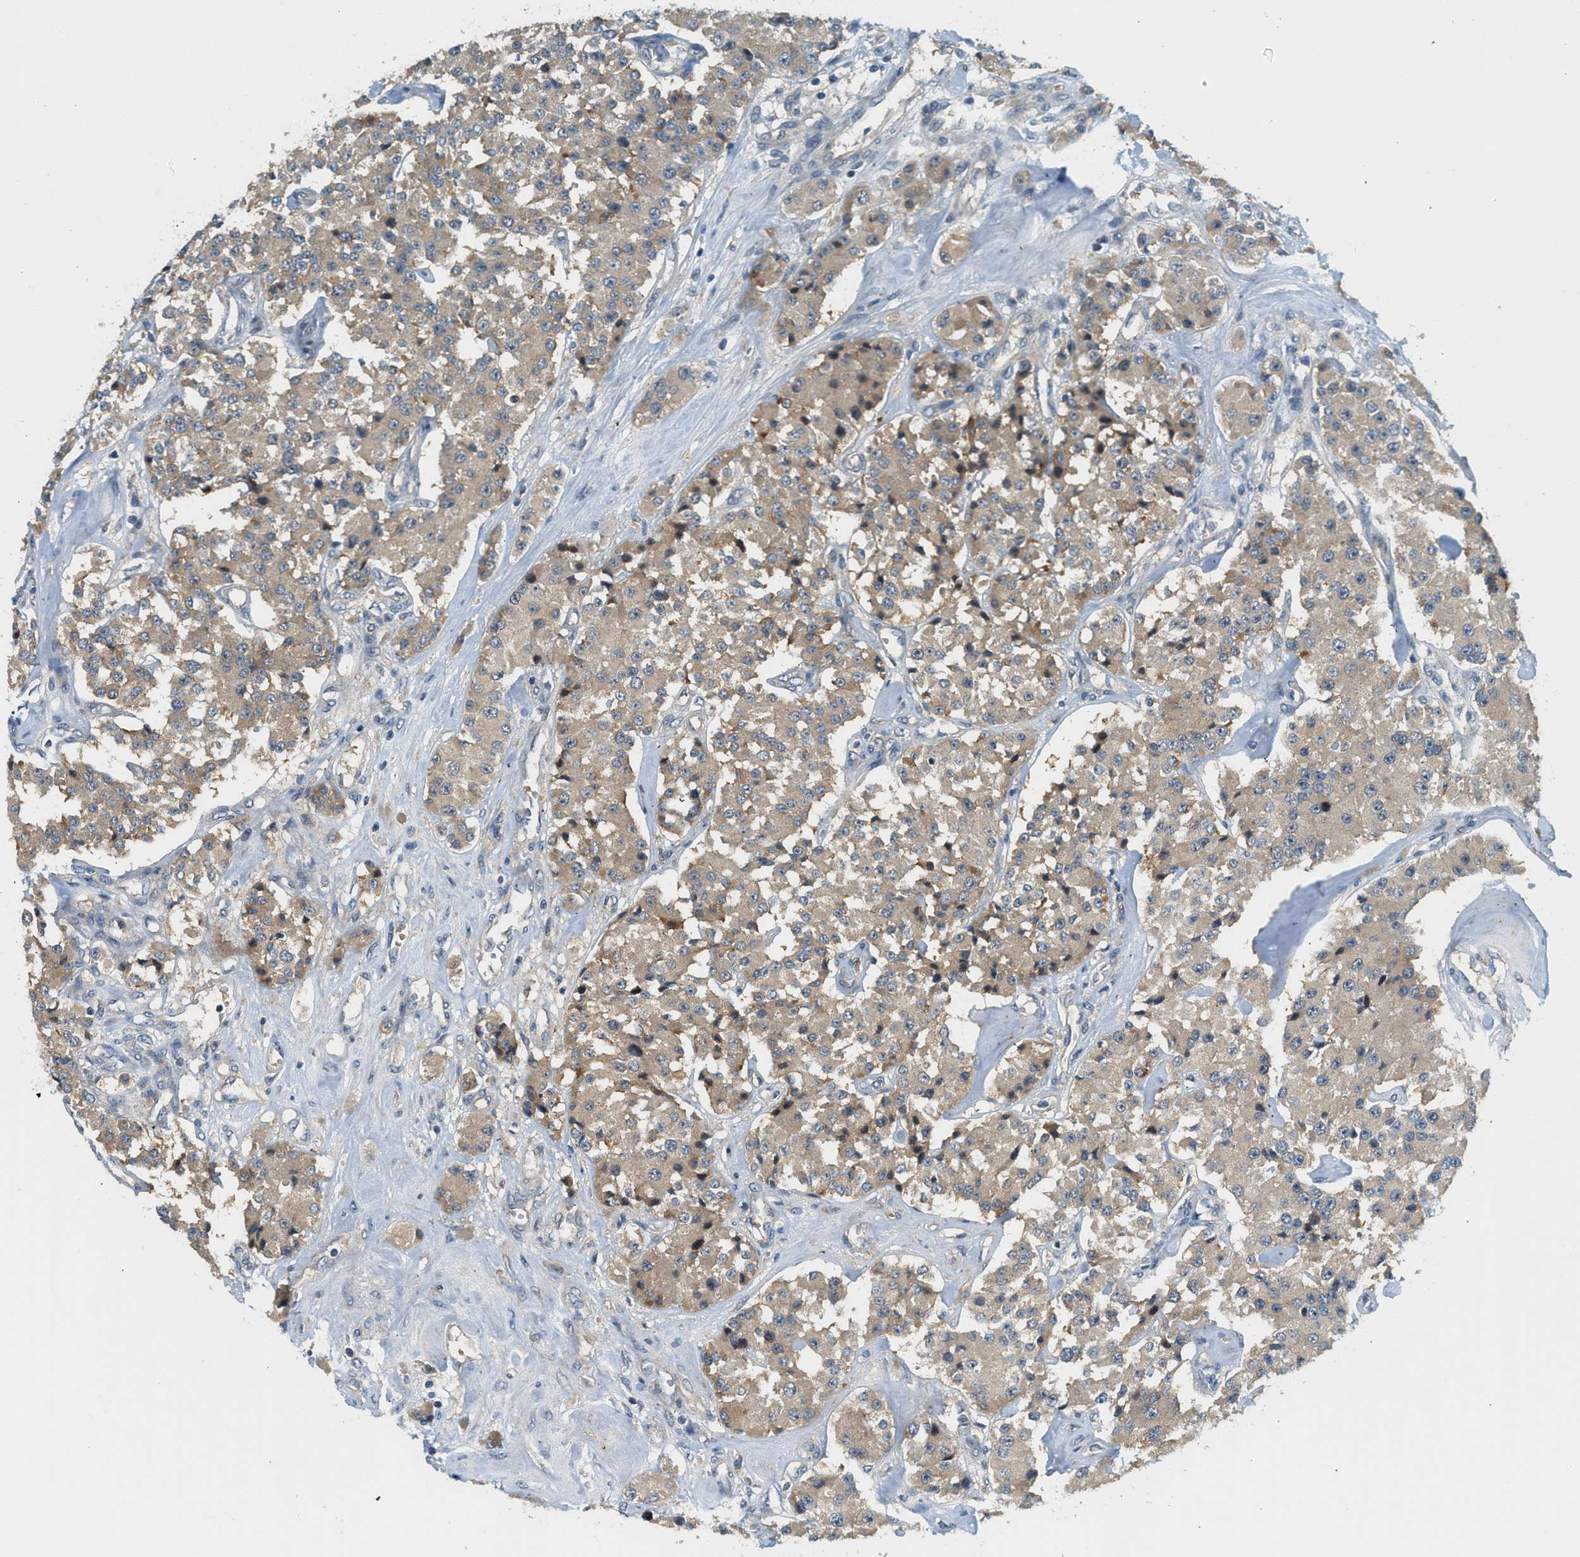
{"staining": {"intensity": "weak", "quantity": ">75%", "location": "cytoplasmic/membranous"}, "tissue": "carcinoid", "cell_type": "Tumor cells", "image_type": "cancer", "snomed": [{"axis": "morphology", "description": "Carcinoid, malignant, NOS"}, {"axis": "topography", "description": "Pancreas"}], "caption": "Carcinoid stained for a protein (brown) demonstrates weak cytoplasmic/membranous positive positivity in approximately >75% of tumor cells.", "gene": "KCNK1", "patient": {"sex": "male", "age": 41}}